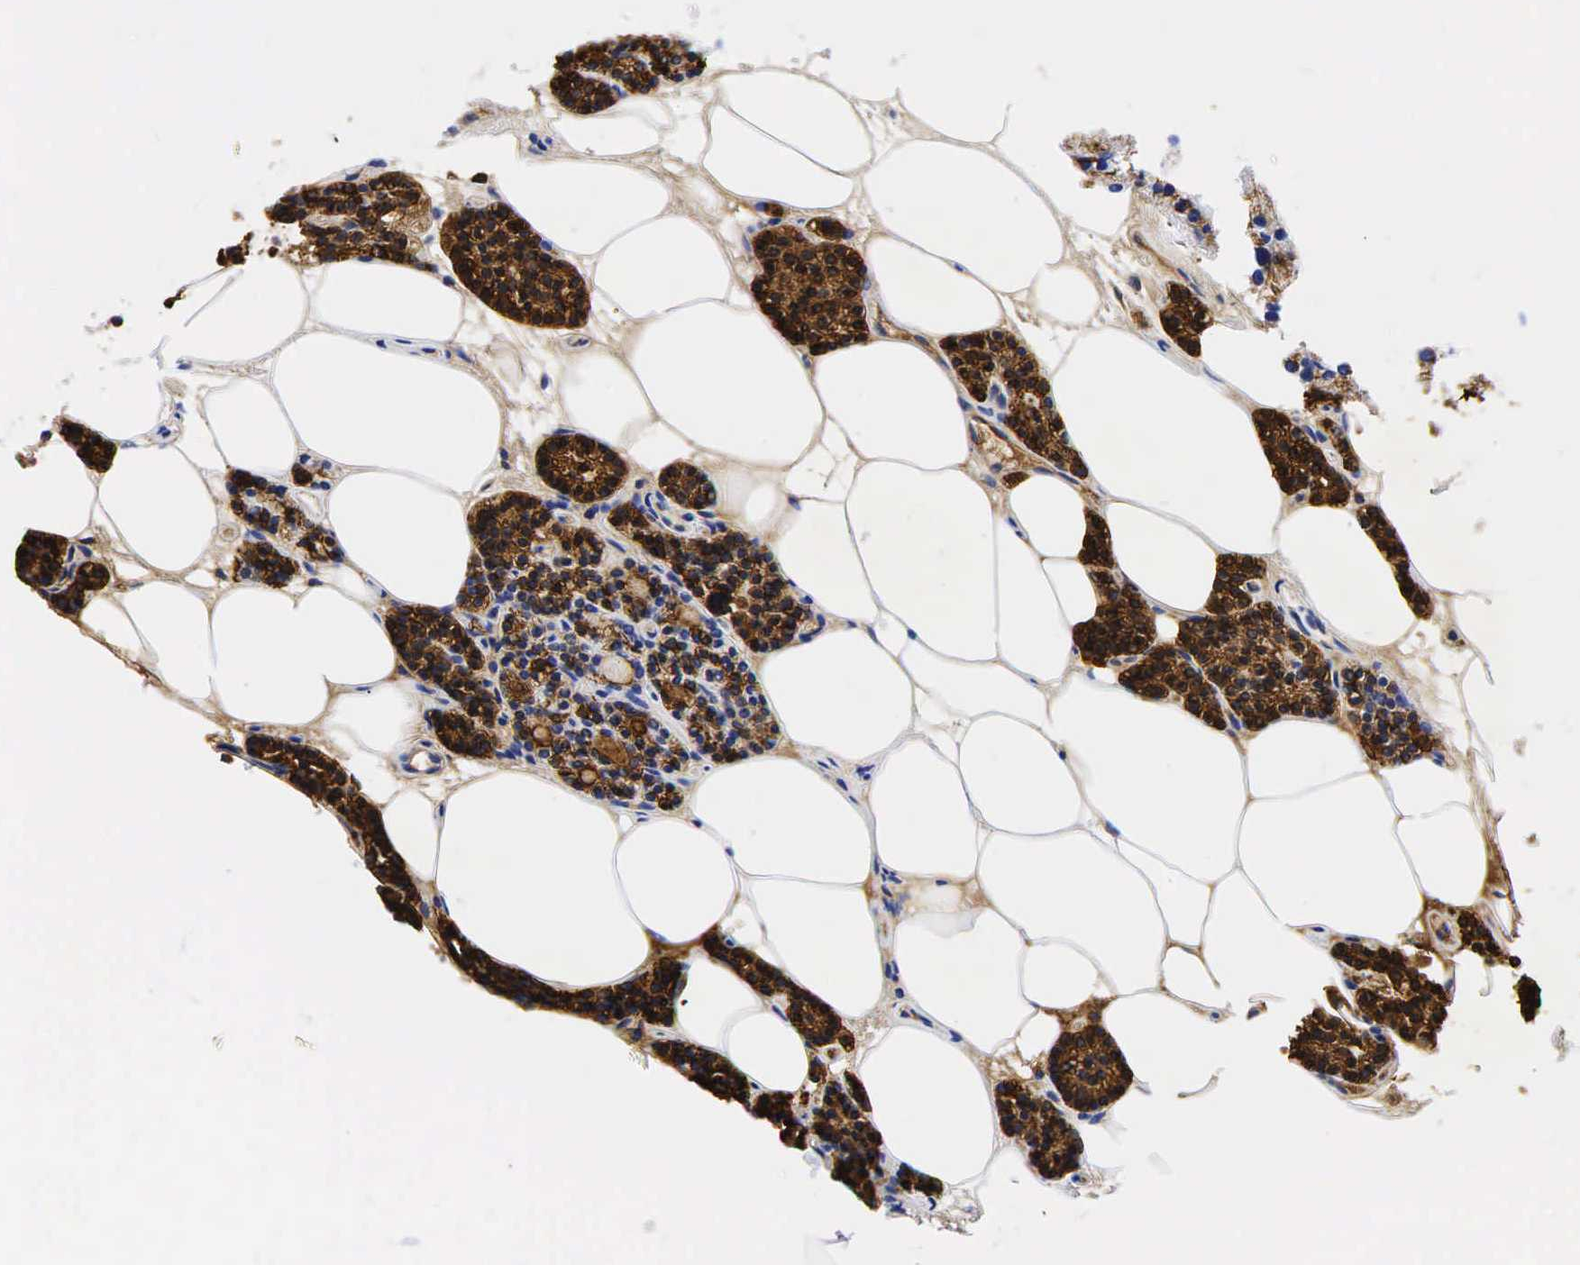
{"staining": {"intensity": "strong", "quantity": ">75%", "location": "cytoplasmic/membranous,nuclear"}, "tissue": "parathyroid gland", "cell_type": "Glandular cells", "image_type": "normal", "snomed": [{"axis": "morphology", "description": "Normal tissue, NOS"}, {"axis": "topography", "description": "Parathyroid gland"}], "caption": "Immunohistochemical staining of normal parathyroid gland demonstrates strong cytoplasmic/membranous,nuclear protein staining in approximately >75% of glandular cells.", "gene": "CHGA", "patient": {"sex": "male", "age": 54}}